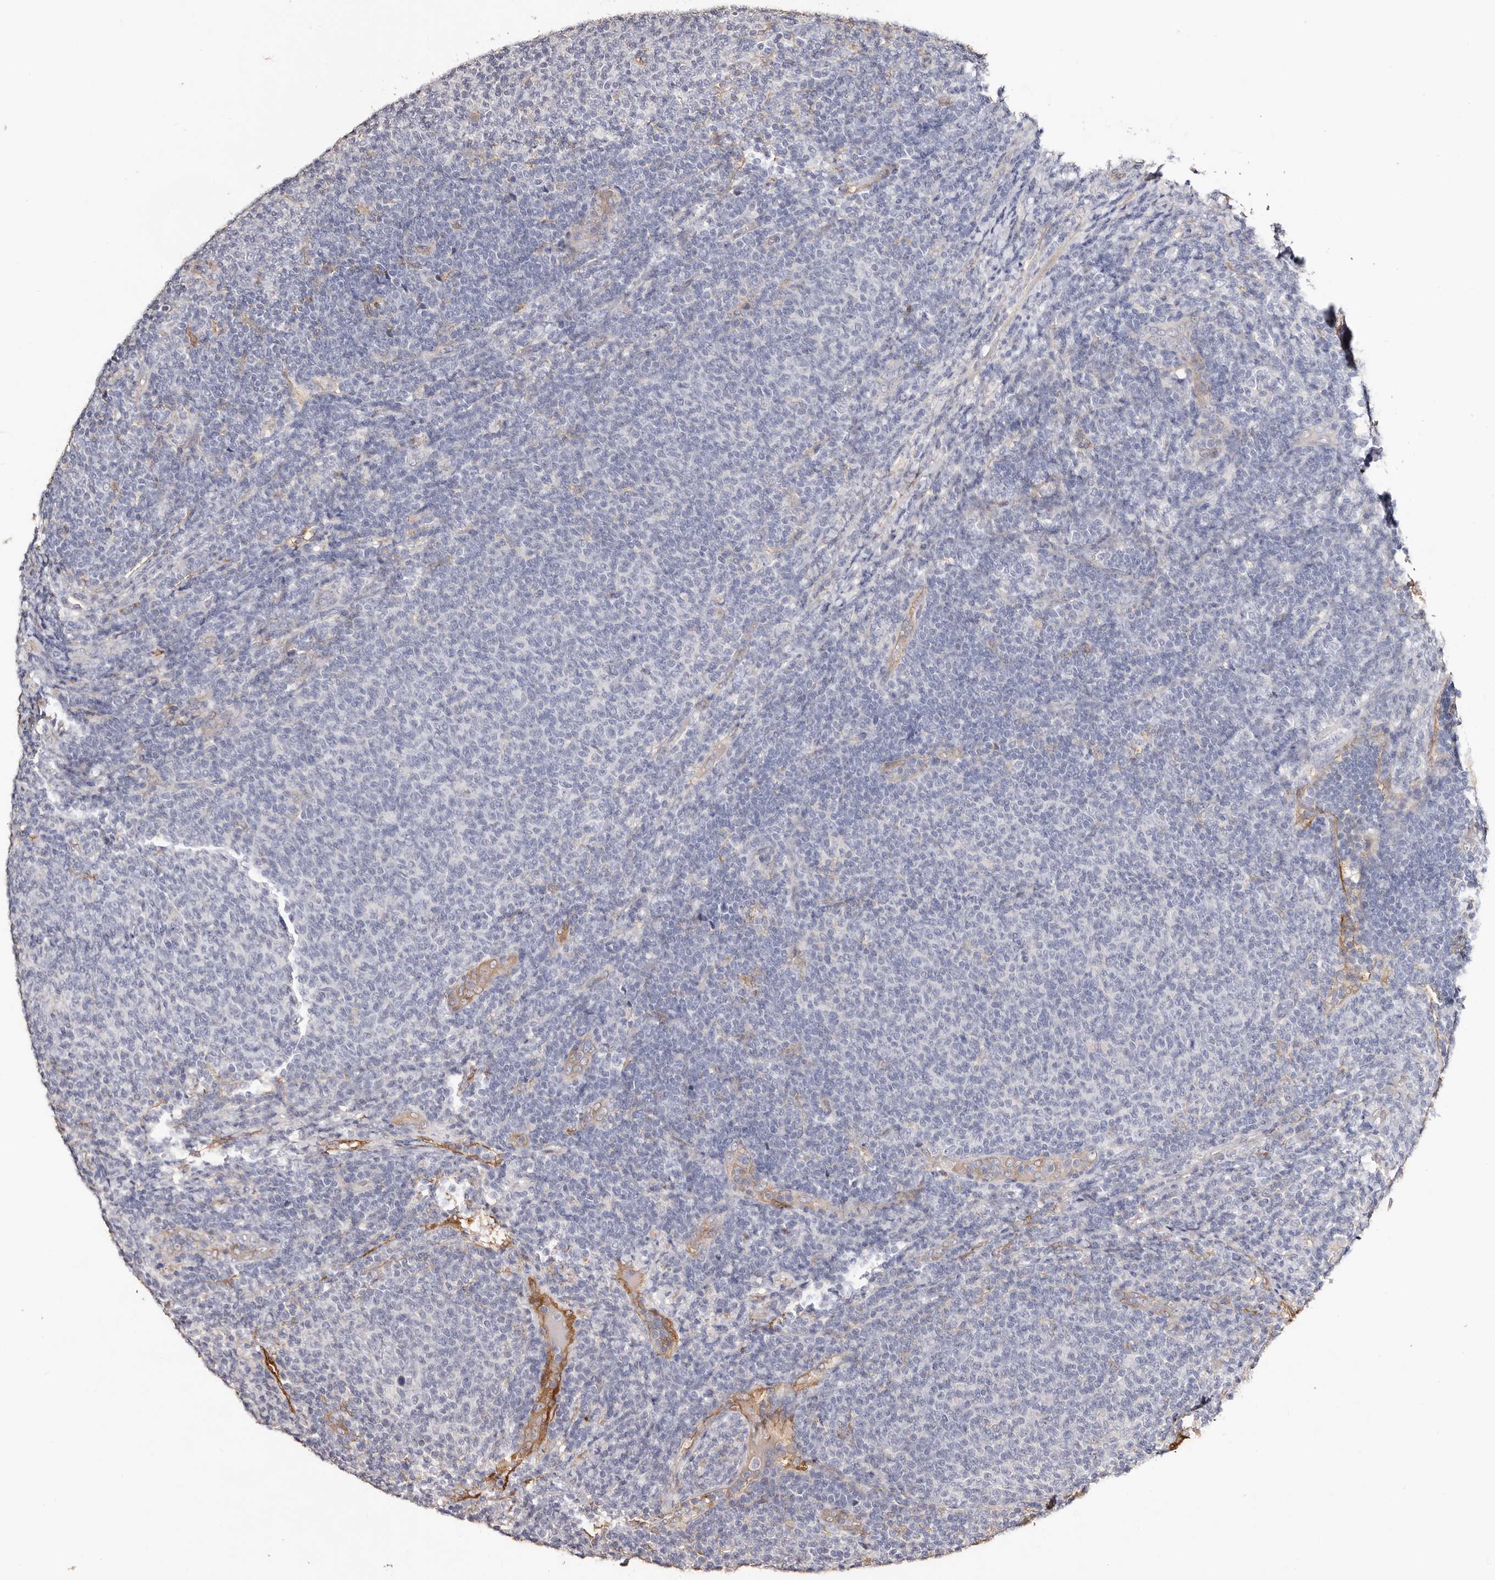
{"staining": {"intensity": "negative", "quantity": "none", "location": "none"}, "tissue": "lymphoma", "cell_type": "Tumor cells", "image_type": "cancer", "snomed": [{"axis": "morphology", "description": "Malignant lymphoma, non-Hodgkin's type, Low grade"}, {"axis": "topography", "description": "Lymph node"}], "caption": "Tumor cells are negative for protein expression in human lymphoma.", "gene": "TGM2", "patient": {"sex": "male", "age": 66}}